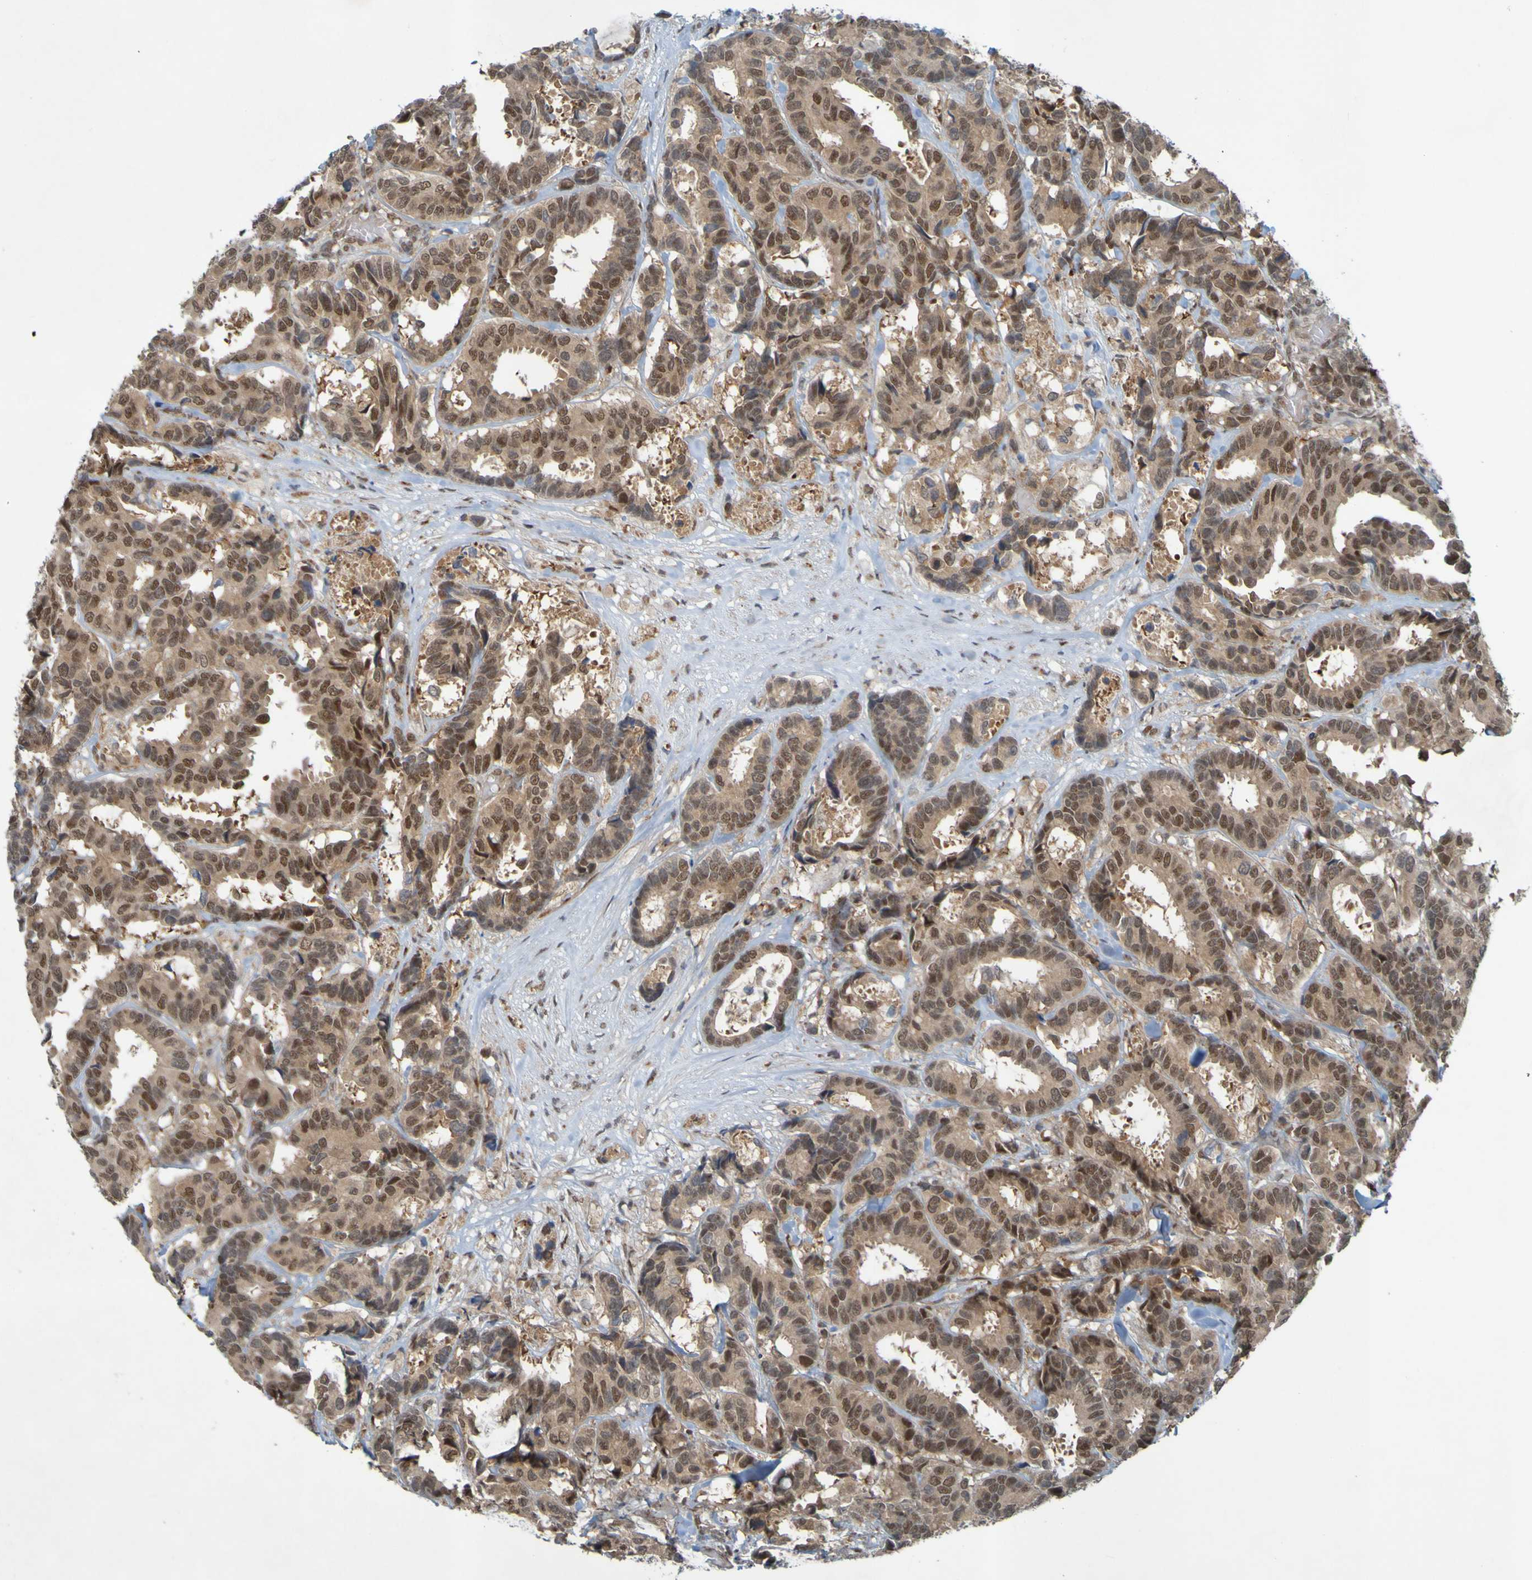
{"staining": {"intensity": "moderate", "quantity": ">75%", "location": "cytoplasmic/membranous,nuclear"}, "tissue": "breast cancer", "cell_type": "Tumor cells", "image_type": "cancer", "snomed": [{"axis": "morphology", "description": "Duct carcinoma"}, {"axis": "topography", "description": "Breast"}], "caption": "Immunohistochemistry of human breast cancer shows medium levels of moderate cytoplasmic/membranous and nuclear positivity in about >75% of tumor cells. (brown staining indicates protein expression, while blue staining denotes nuclei).", "gene": "MCPH1", "patient": {"sex": "female", "age": 87}}